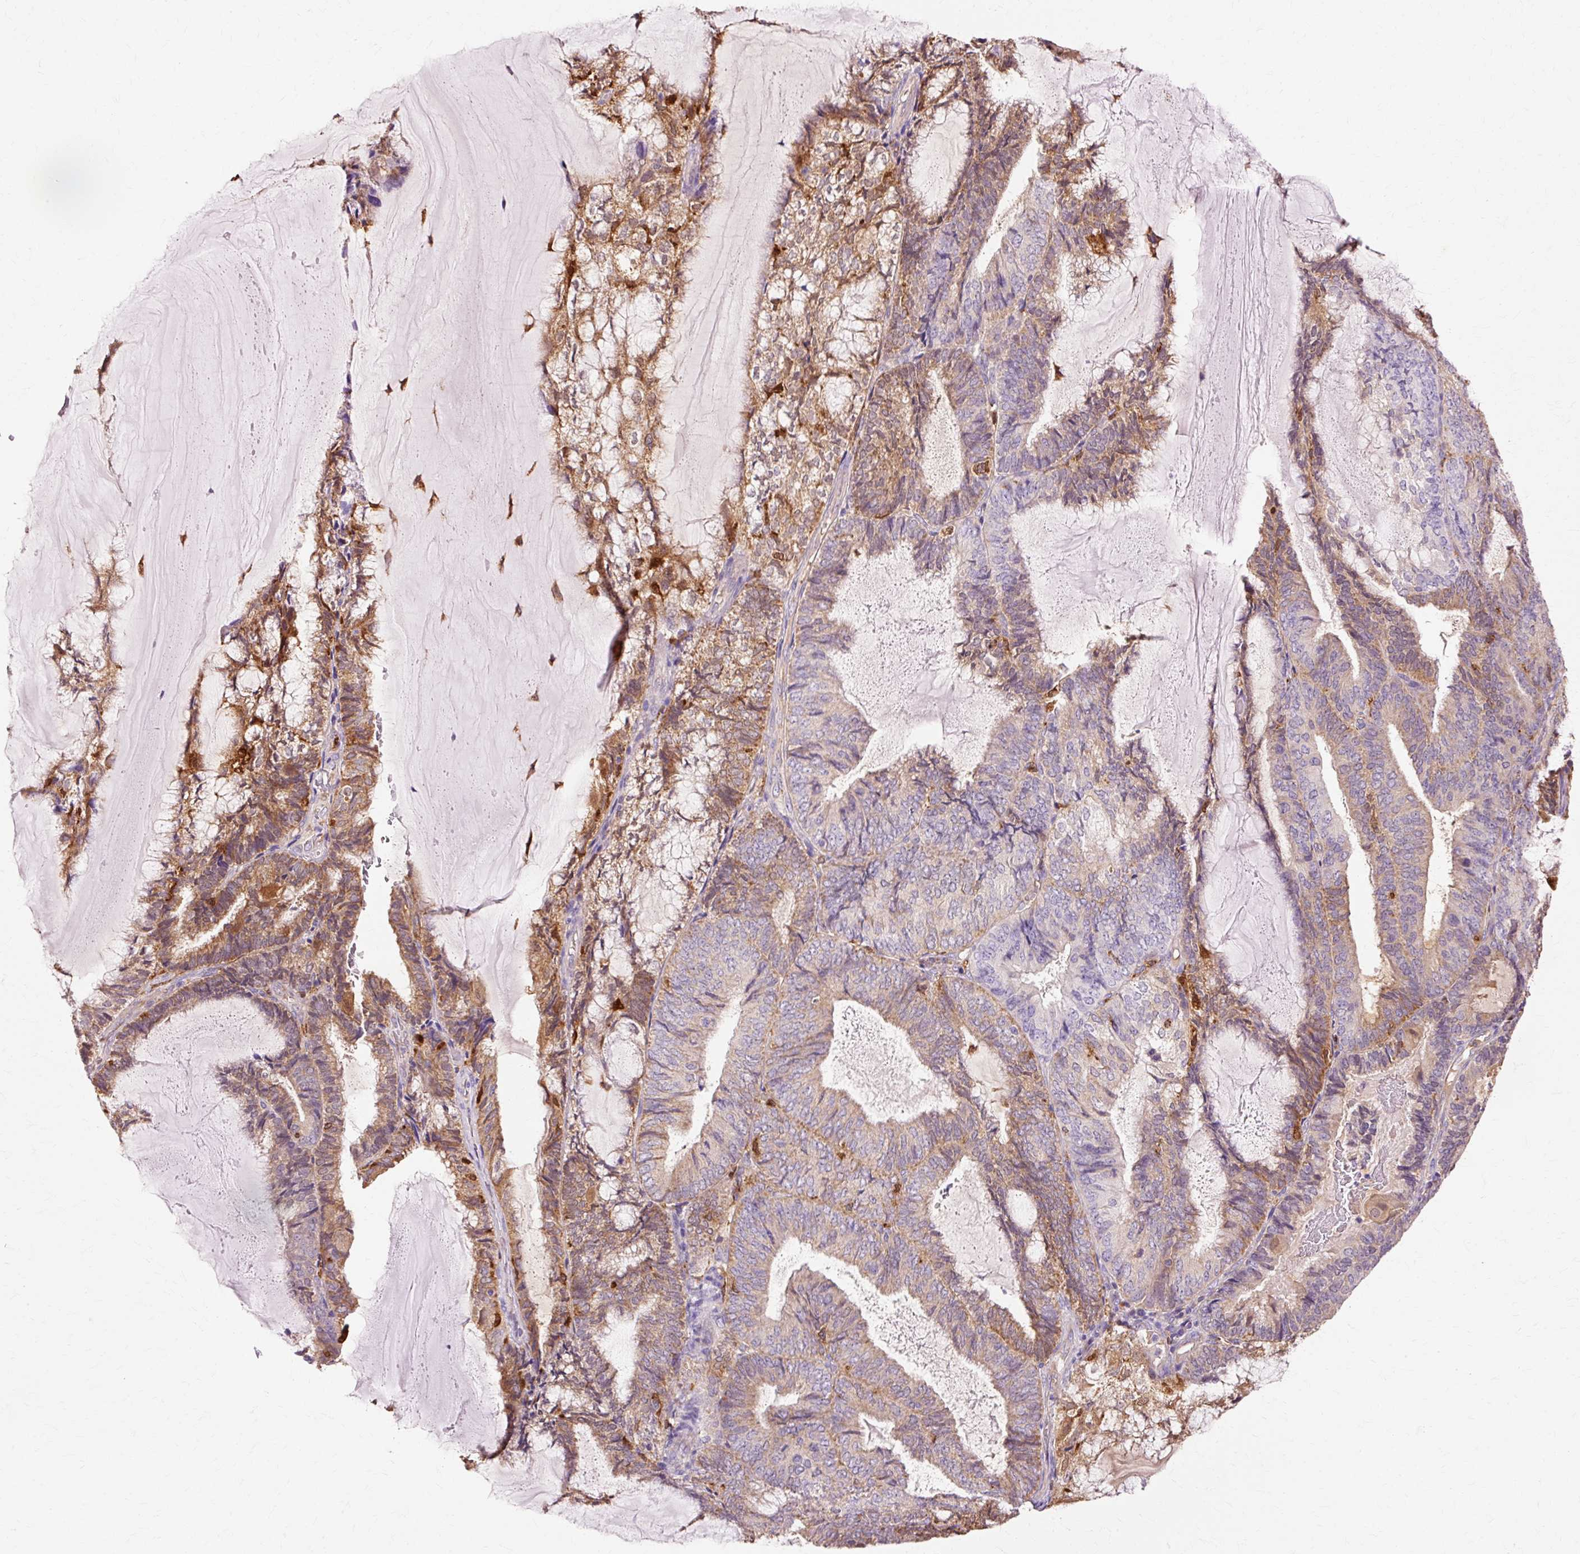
{"staining": {"intensity": "moderate", "quantity": "25%-75%", "location": "cytoplasmic/membranous"}, "tissue": "endometrial cancer", "cell_type": "Tumor cells", "image_type": "cancer", "snomed": [{"axis": "morphology", "description": "Adenocarcinoma, NOS"}, {"axis": "topography", "description": "Endometrium"}], "caption": "Brown immunohistochemical staining in human endometrial adenocarcinoma displays moderate cytoplasmic/membranous expression in about 25%-75% of tumor cells.", "gene": "GPX1", "patient": {"sex": "female", "age": 81}}